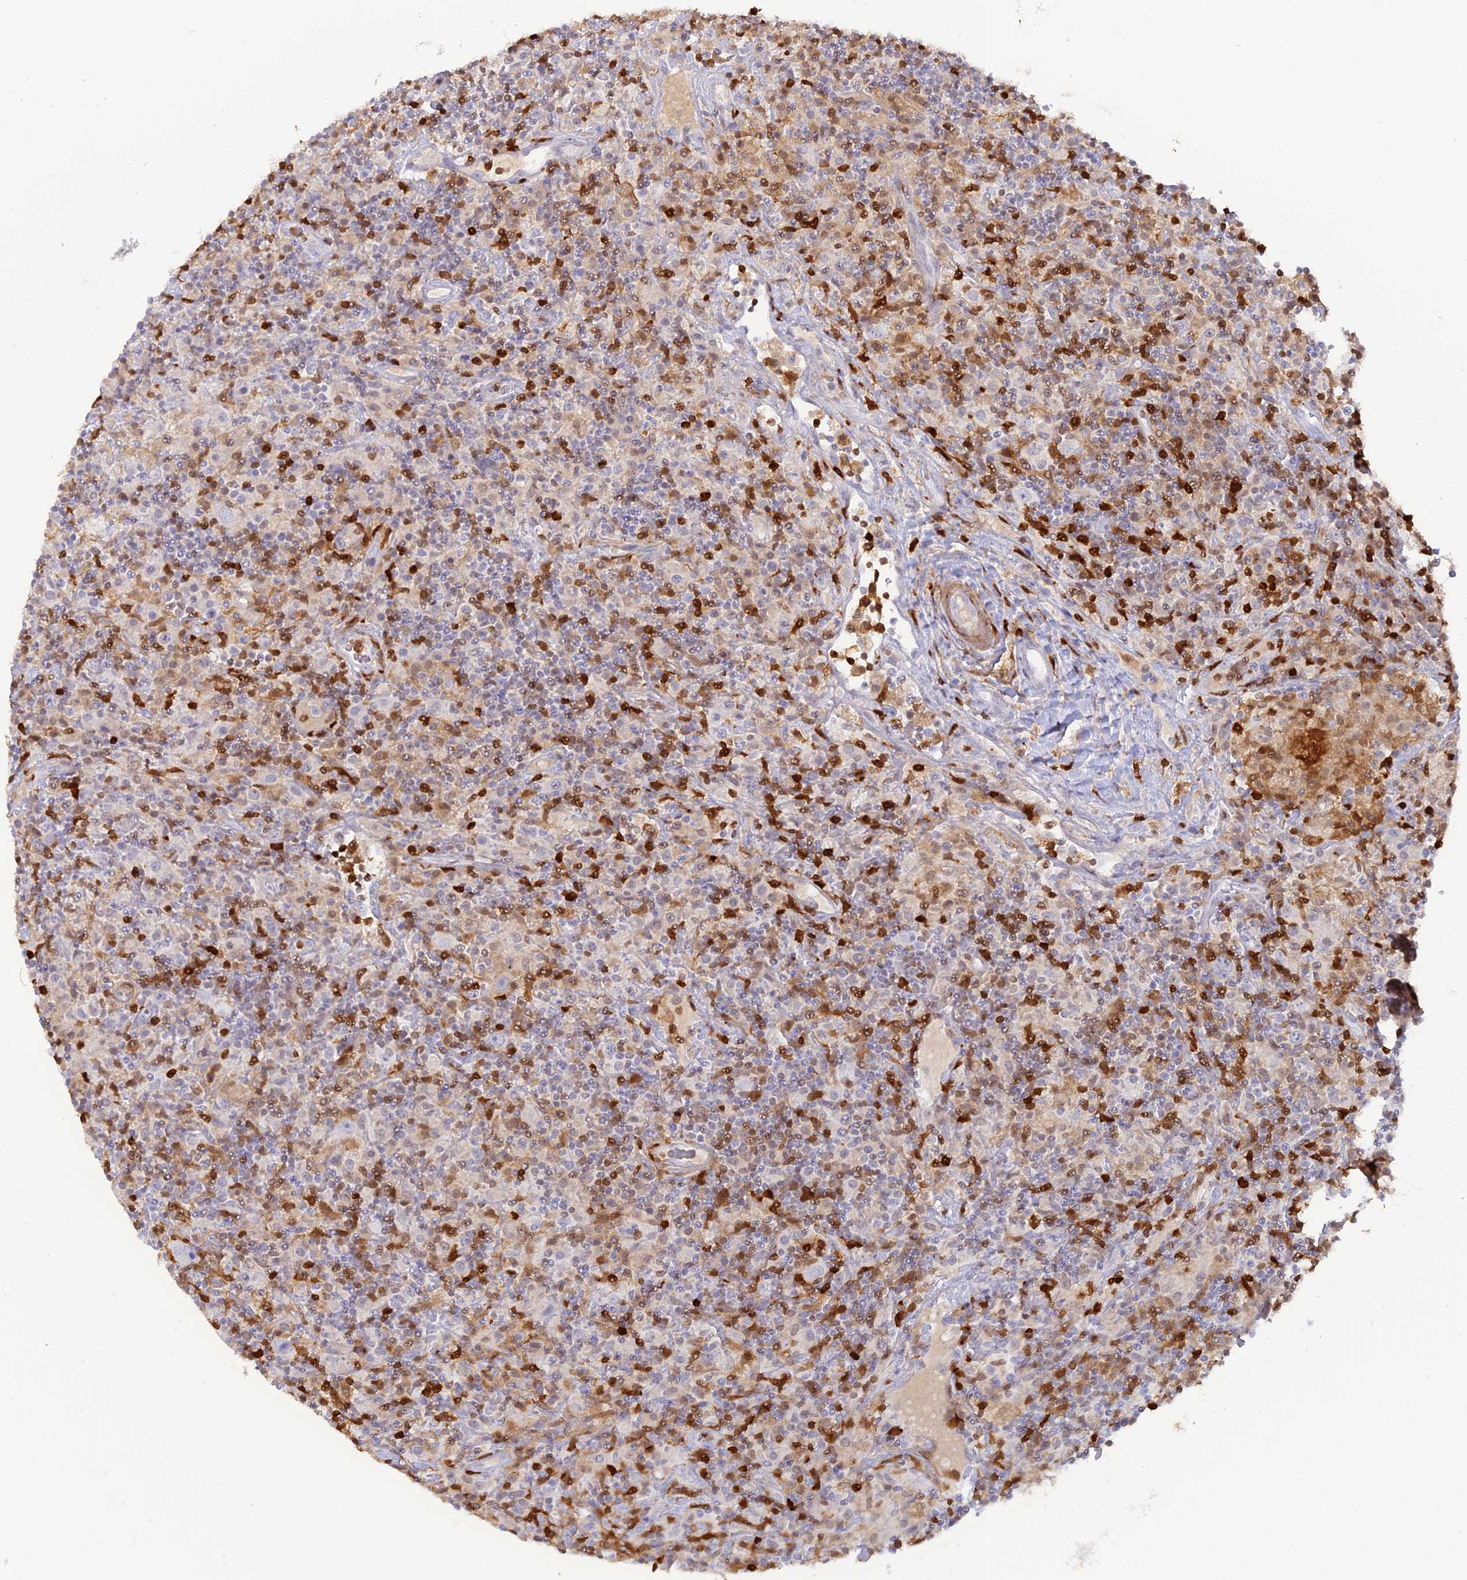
{"staining": {"intensity": "negative", "quantity": "none", "location": "none"}, "tissue": "lymphoma", "cell_type": "Tumor cells", "image_type": "cancer", "snomed": [{"axis": "morphology", "description": "Hodgkin's disease, NOS"}, {"axis": "topography", "description": "Lymph node"}], "caption": "Immunohistochemical staining of lymphoma exhibits no significant staining in tumor cells. (Immunohistochemistry (ihc), brightfield microscopy, high magnification).", "gene": "PGBD4", "patient": {"sex": "male", "age": 70}}